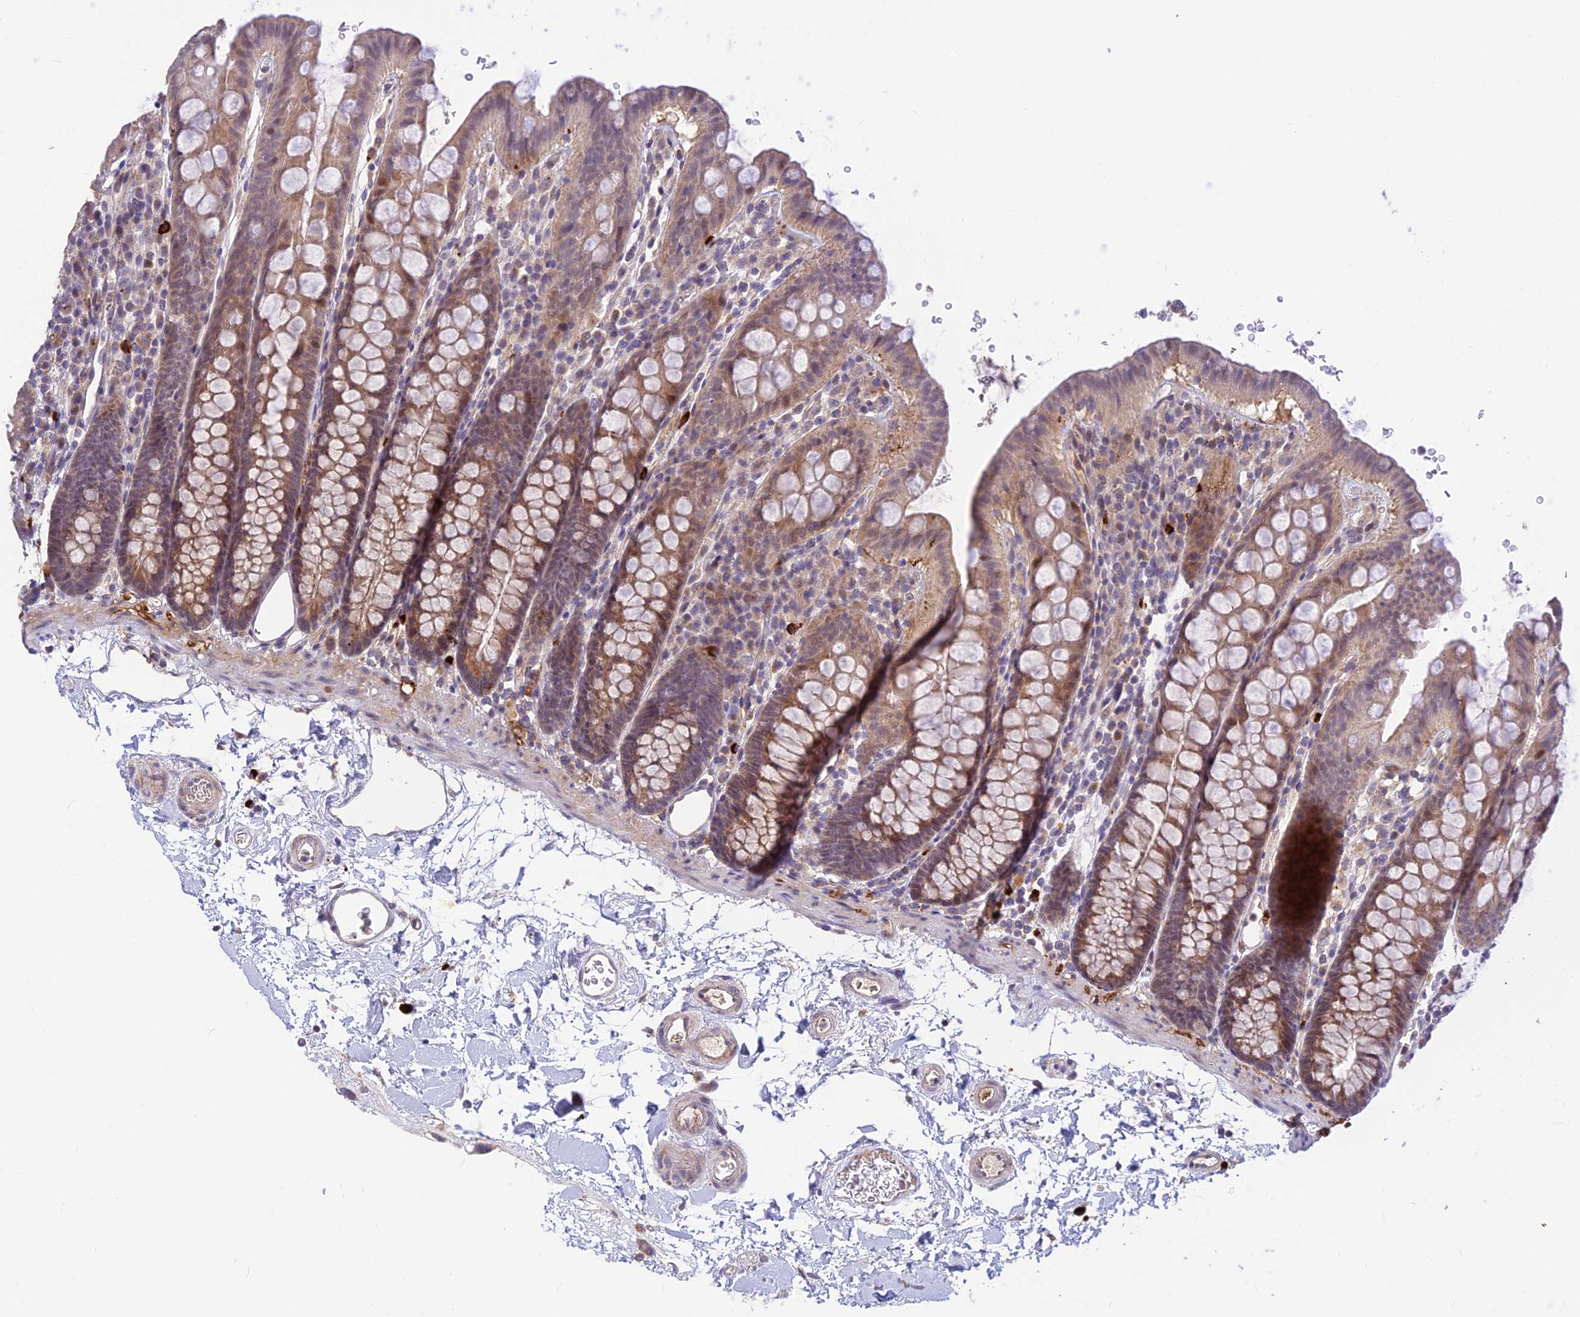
{"staining": {"intensity": "weak", "quantity": "<25%", "location": "cytoplasmic/membranous"}, "tissue": "colon", "cell_type": "Endothelial cells", "image_type": "normal", "snomed": [{"axis": "morphology", "description": "Normal tissue, NOS"}, {"axis": "topography", "description": "Colon"}], "caption": "Immunohistochemistry (IHC) of unremarkable human colon displays no staining in endothelial cells. (Stains: DAB immunohistochemistry (IHC) with hematoxylin counter stain, Microscopy: brightfield microscopy at high magnification).", "gene": "ASPDH", "patient": {"sex": "male", "age": 75}}